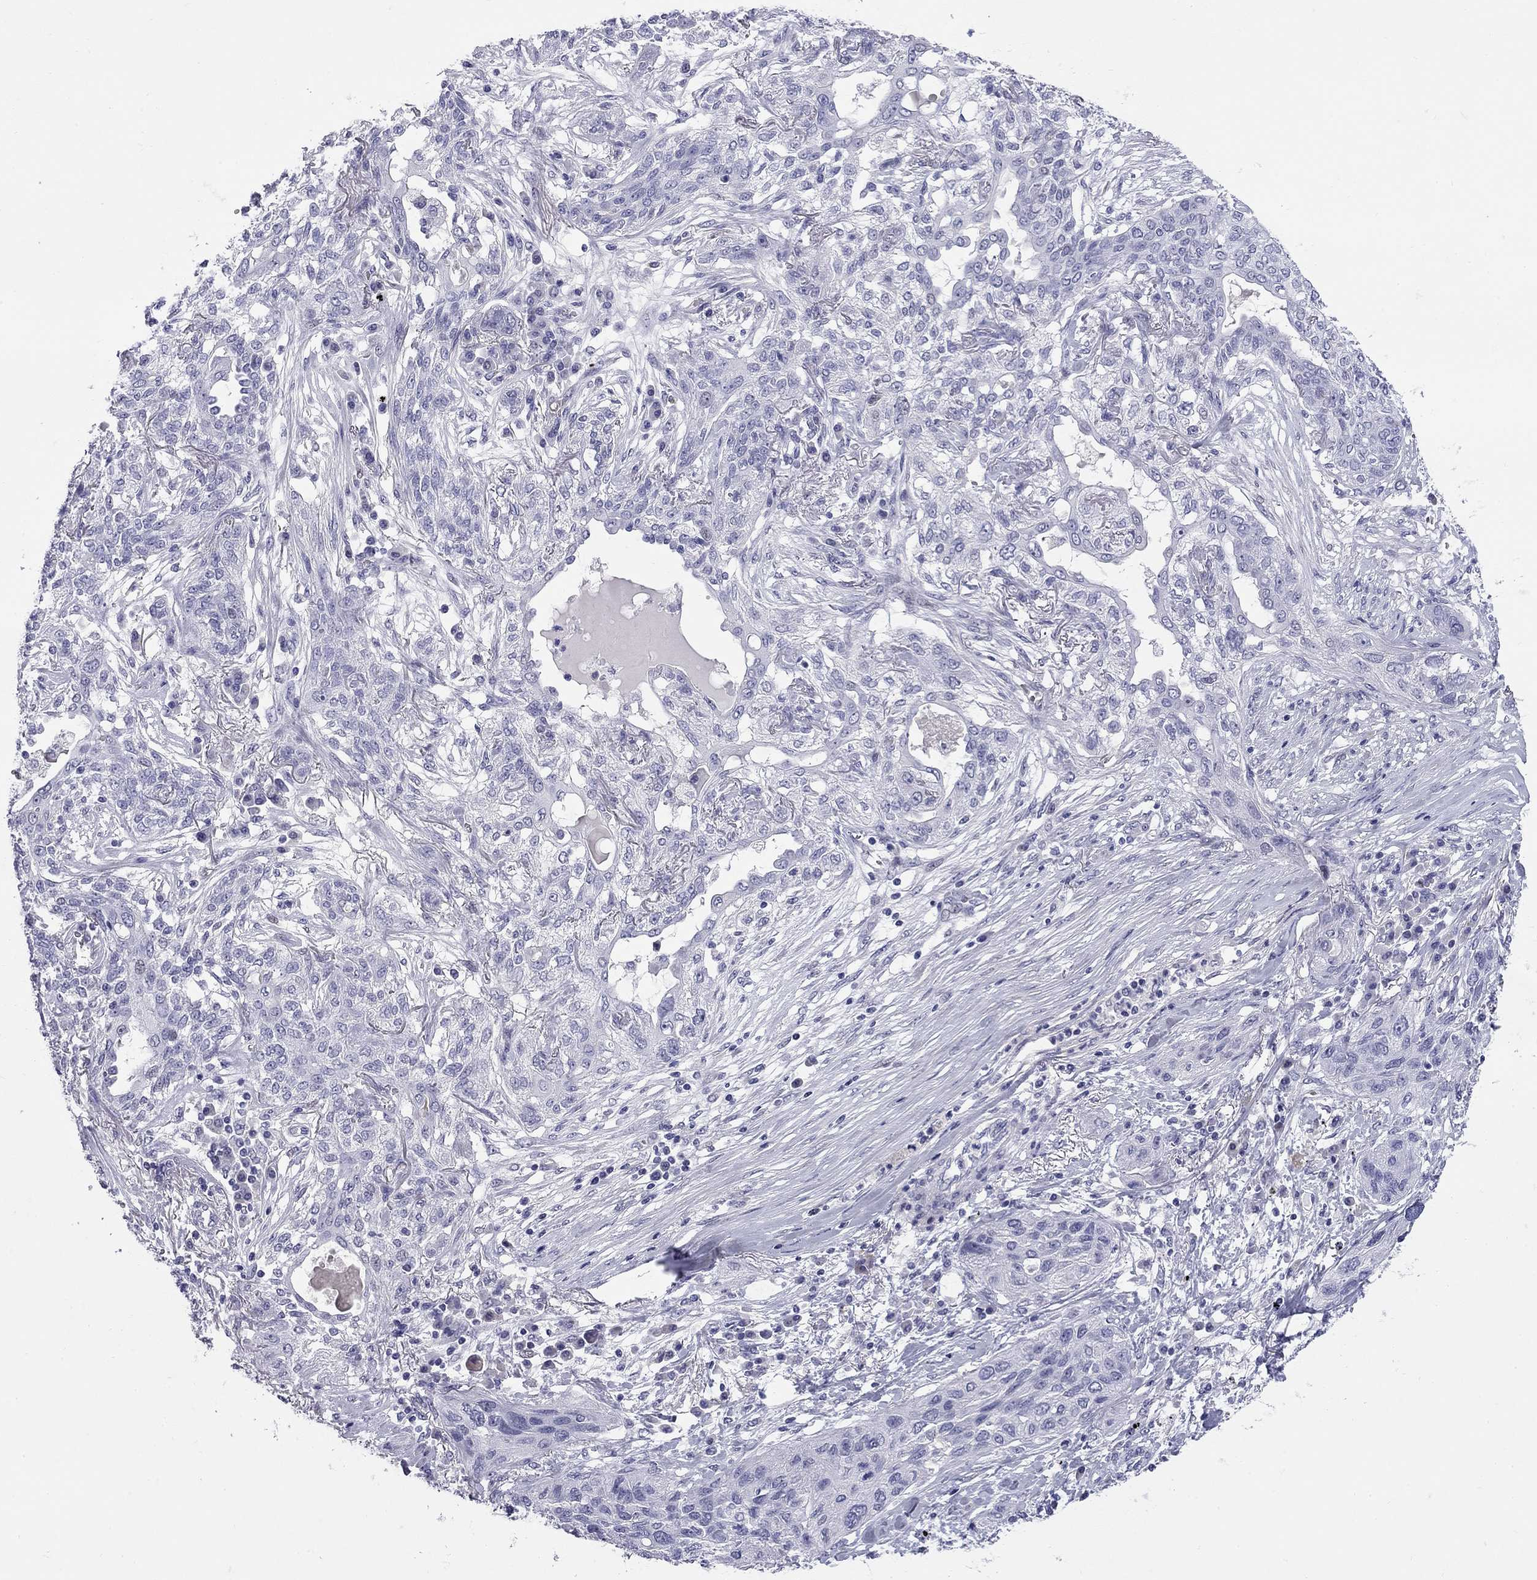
{"staining": {"intensity": "negative", "quantity": "none", "location": "none"}, "tissue": "lung cancer", "cell_type": "Tumor cells", "image_type": "cancer", "snomed": [{"axis": "morphology", "description": "Squamous cell carcinoma, NOS"}, {"axis": "topography", "description": "Lung"}], "caption": "Immunohistochemistry (IHC) of lung cancer (squamous cell carcinoma) reveals no staining in tumor cells. Brightfield microscopy of immunohistochemistry (IHC) stained with DAB (brown) and hematoxylin (blue), captured at high magnification.", "gene": "C8orf88", "patient": {"sex": "female", "age": 70}}